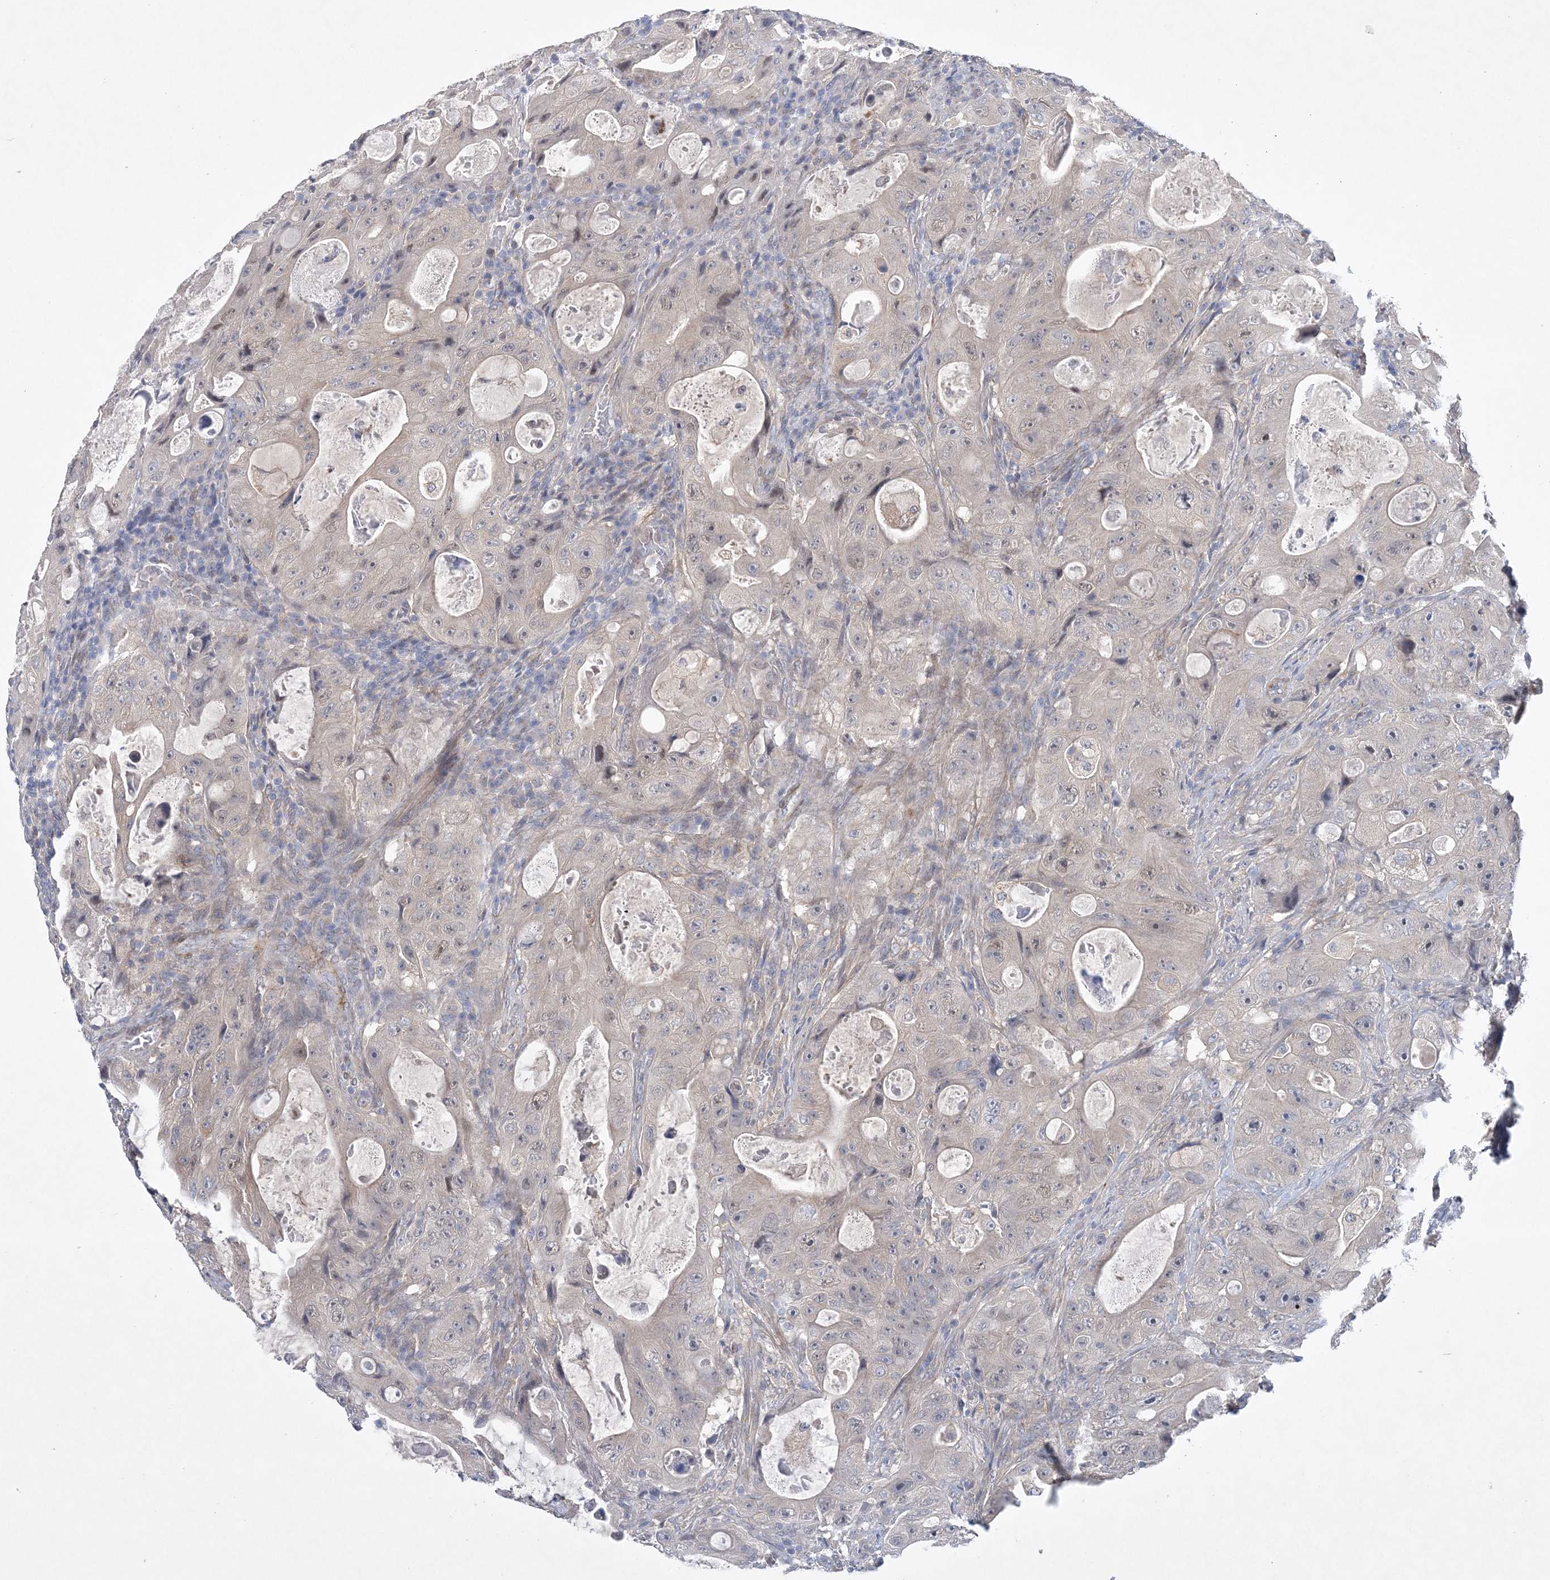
{"staining": {"intensity": "negative", "quantity": "none", "location": "none"}, "tissue": "colorectal cancer", "cell_type": "Tumor cells", "image_type": "cancer", "snomed": [{"axis": "morphology", "description": "Adenocarcinoma, NOS"}, {"axis": "topography", "description": "Colon"}], "caption": "A micrograph of colorectal adenocarcinoma stained for a protein demonstrates no brown staining in tumor cells.", "gene": "ANKRD35", "patient": {"sex": "female", "age": 46}}